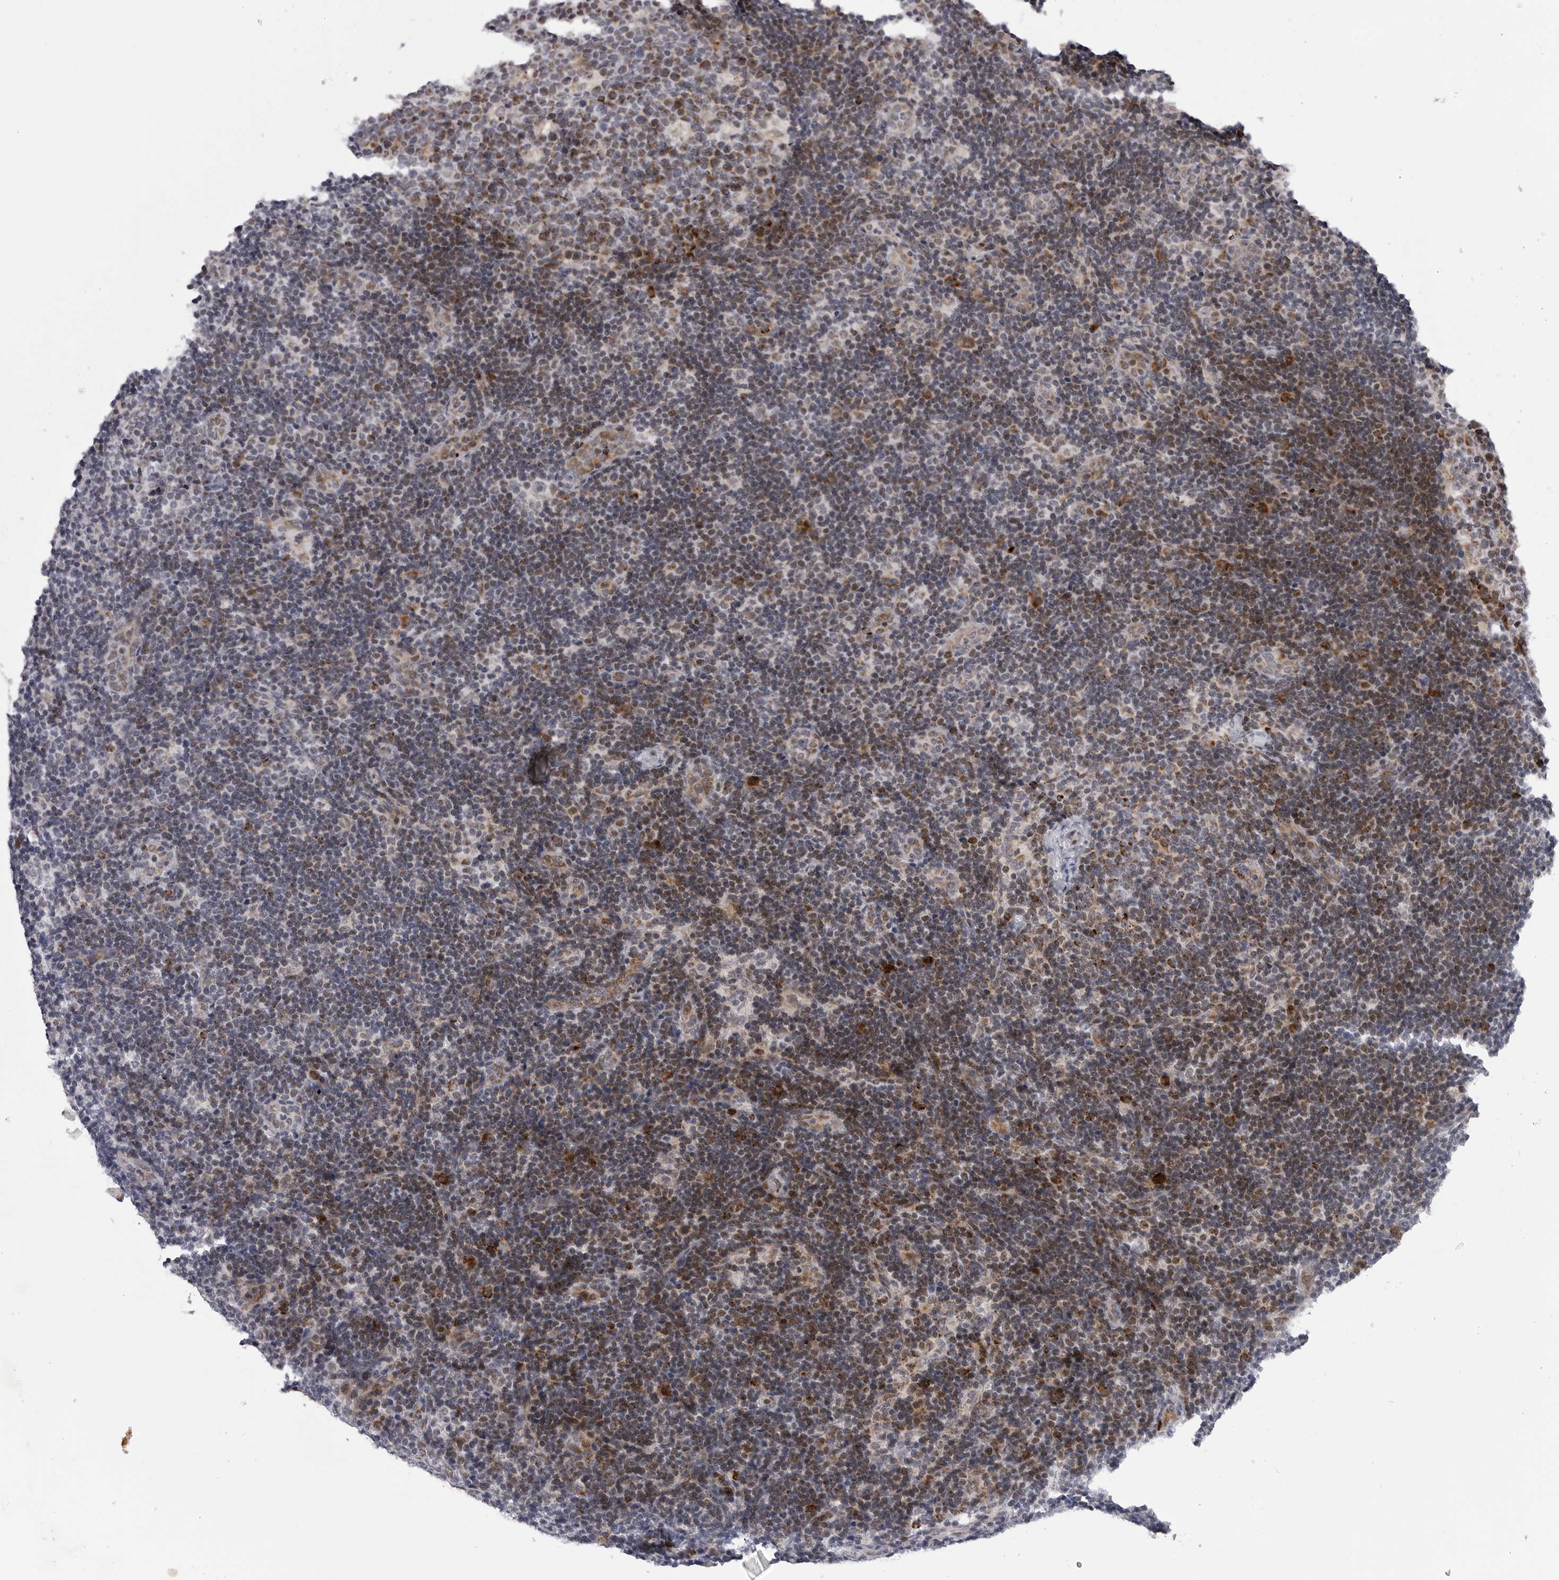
{"staining": {"intensity": "moderate", "quantity": "25%-75%", "location": "cytoplasmic/membranous"}, "tissue": "lymph node", "cell_type": "Germinal center cells", "image_type": "normal", "snomed": [{"axis": "morphology", "description": "Normal tissue, NOS"}, {"axis": "topography", "description": "Lymph node"}], "caption": "Moderate cytoplasmic/membranous staining for a protein is appreciated in about 25%-75% of germinal center cells of normal lymph node using IHC.", "gene": "CDK20", "patient": {"sex": "female", "age": 22}}